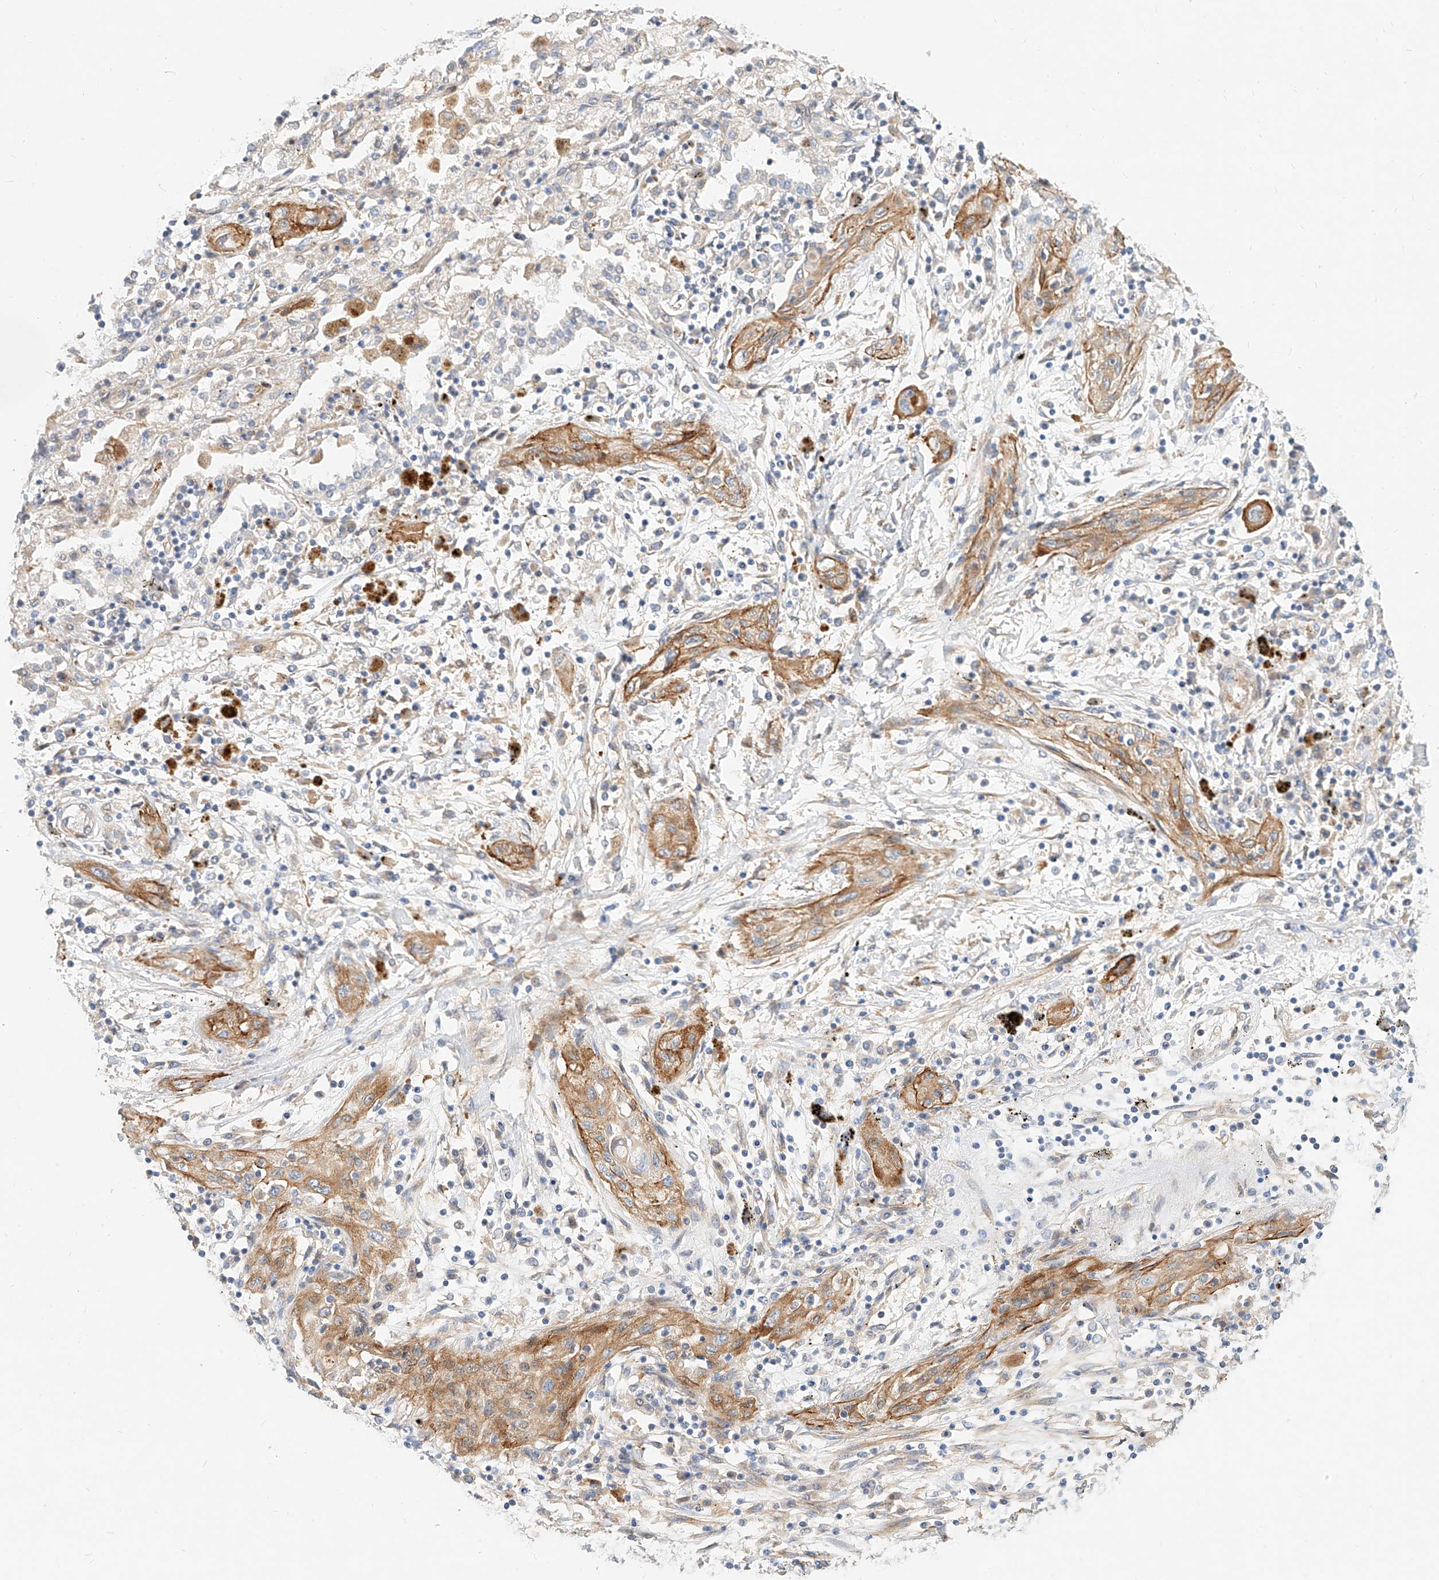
{"staining": {"intensity": "moderate", "quantity": ">75%", "location": "cytoplasmic/membranous"}, "tissue": "lung cancer", "cell_type": "Tumor cells", "image_type": "cancer", "snomed": [{"axis": "morphology", "description": "Squamous cell carcinoma, NOS"}, {"axis": "topography", "description": "Lung"}], "caption": "The photomicrograph demonstrates immunohistochemical staining of lung cancer (squamous cell carcinoma). There is moderate cytoplasmic/membranous staining is identified in about >75% of tumor cells.", "gene": "KCNH5", "patient": {"sex": "female", "age": 47}}